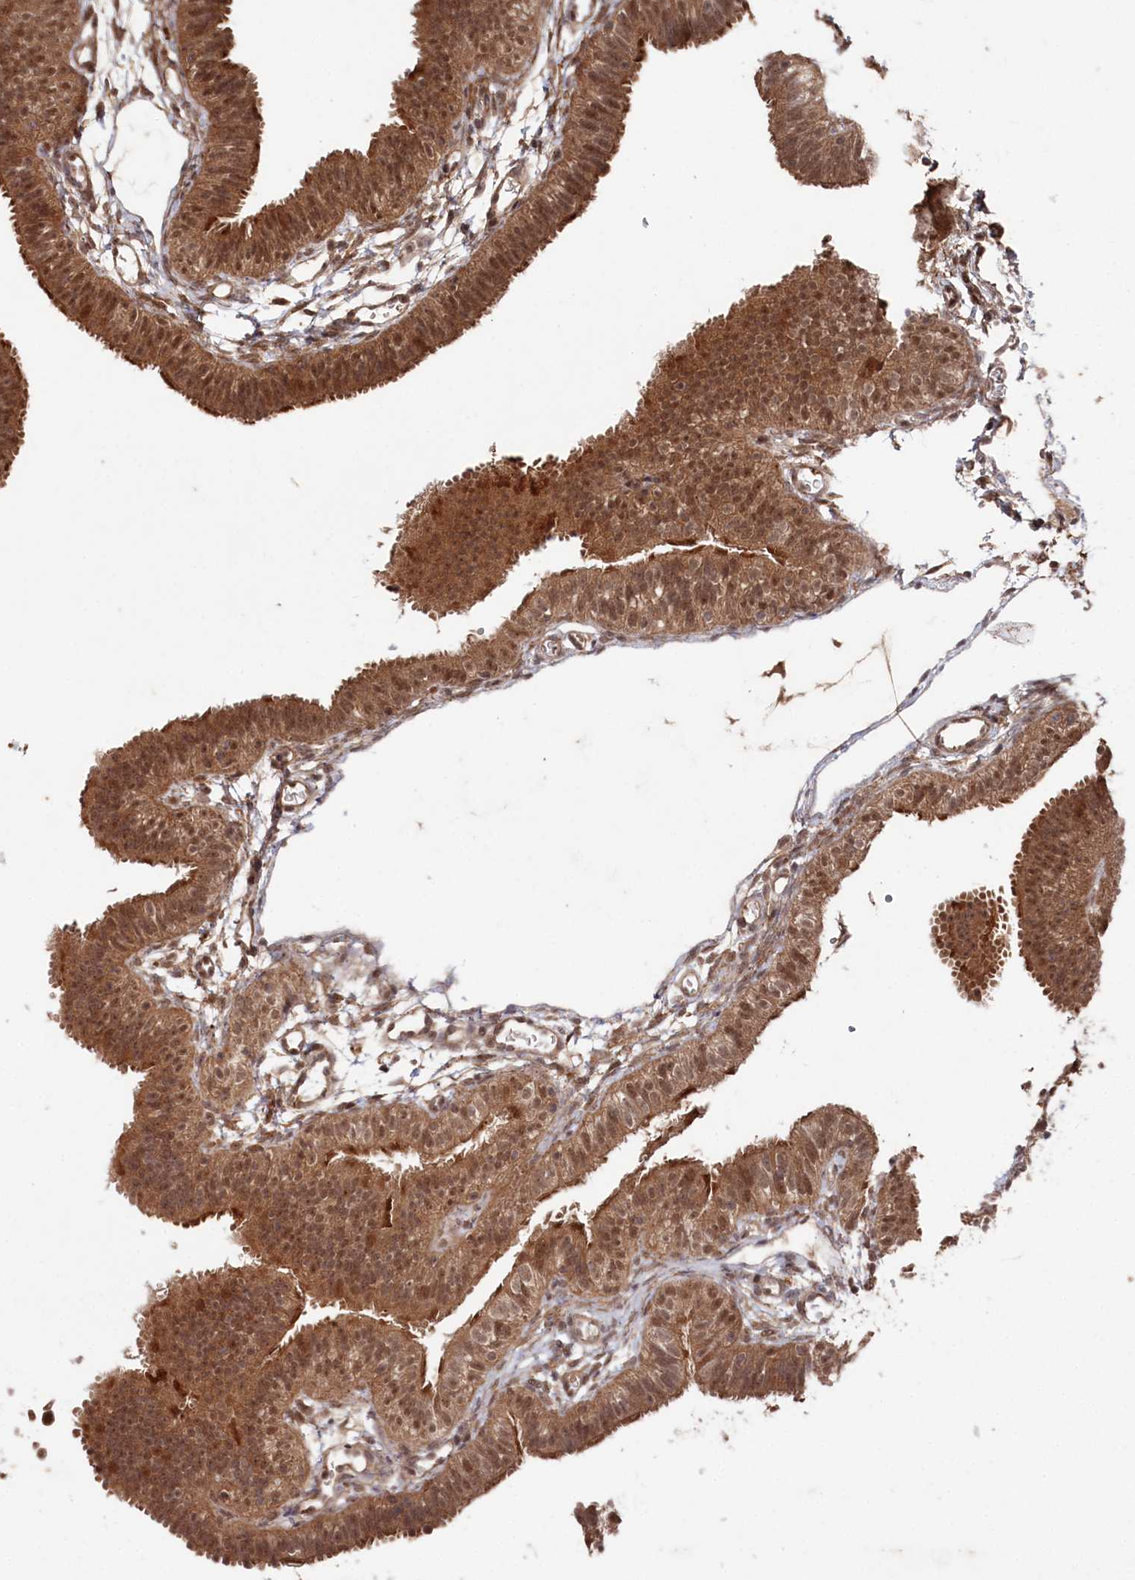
{"staining": {"intensity": "strong", "quantity": ">75%", "location": "cytoplasmic/membranous,nuclear"}, "tissue": "fallopian tube", "cell_type": "Glandular cells", "image_type": "normal", "snomed": [{"axis": "morphology", "description": "Normal tissue, NOS"}, {"axis": "topography", "description": "Fallopian tube"}], "caption": "Immunohistochemical staining of normal fallopian tube shows >75% levels of strong cytoplasmic/membranous,nuclear protein staining in approximately >75% of glandular cells.", "gene": "BORCS7", "patient": {"sex": "female", "age": 35}}